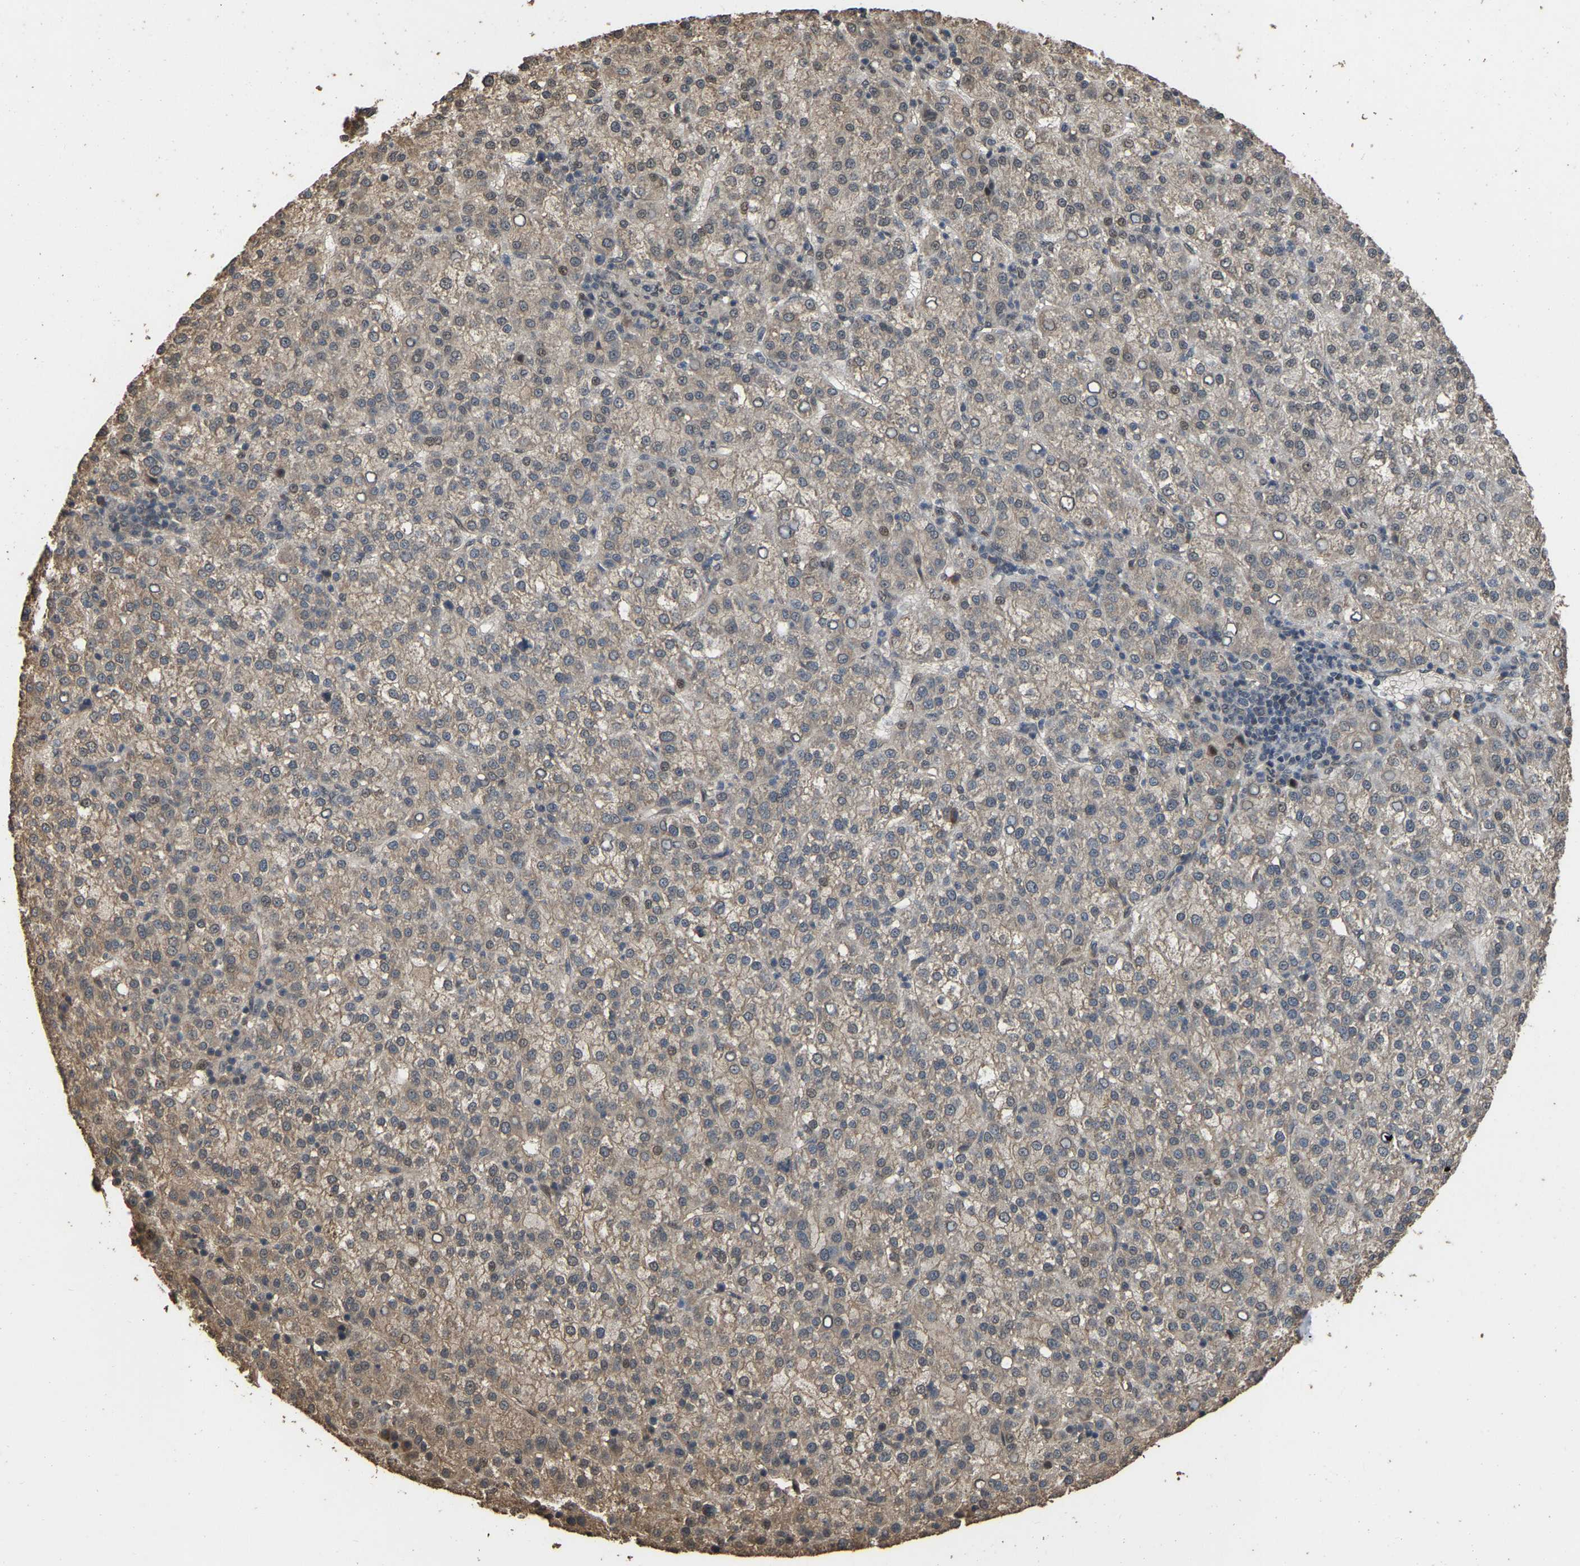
{"staining": {"intensity": "moderate", "quantity": "<25%", "location": "cytoplasmic/membranous"}, "tissue": "liver cancer", "cell_type": "Tumor cells", "image_type": "cancer", "snomed": [{"axis": "morphology", "description": "Carcinoma, Hepatocellular, NOS"}, {"axis": "topography", "description": "Liver"}], "caption": "Immunohistochemical staining of human liver cancer (hepatocellular carcinoma) exhibits low levels of moderate cytoplasmic/membranous protein positivity in about <25% of tumor cells. The protein is shown in brown color, while the nuclei are stained blue.", "gene": "ARHGAP23", "patient": {"sex": "female", "age": 58}}